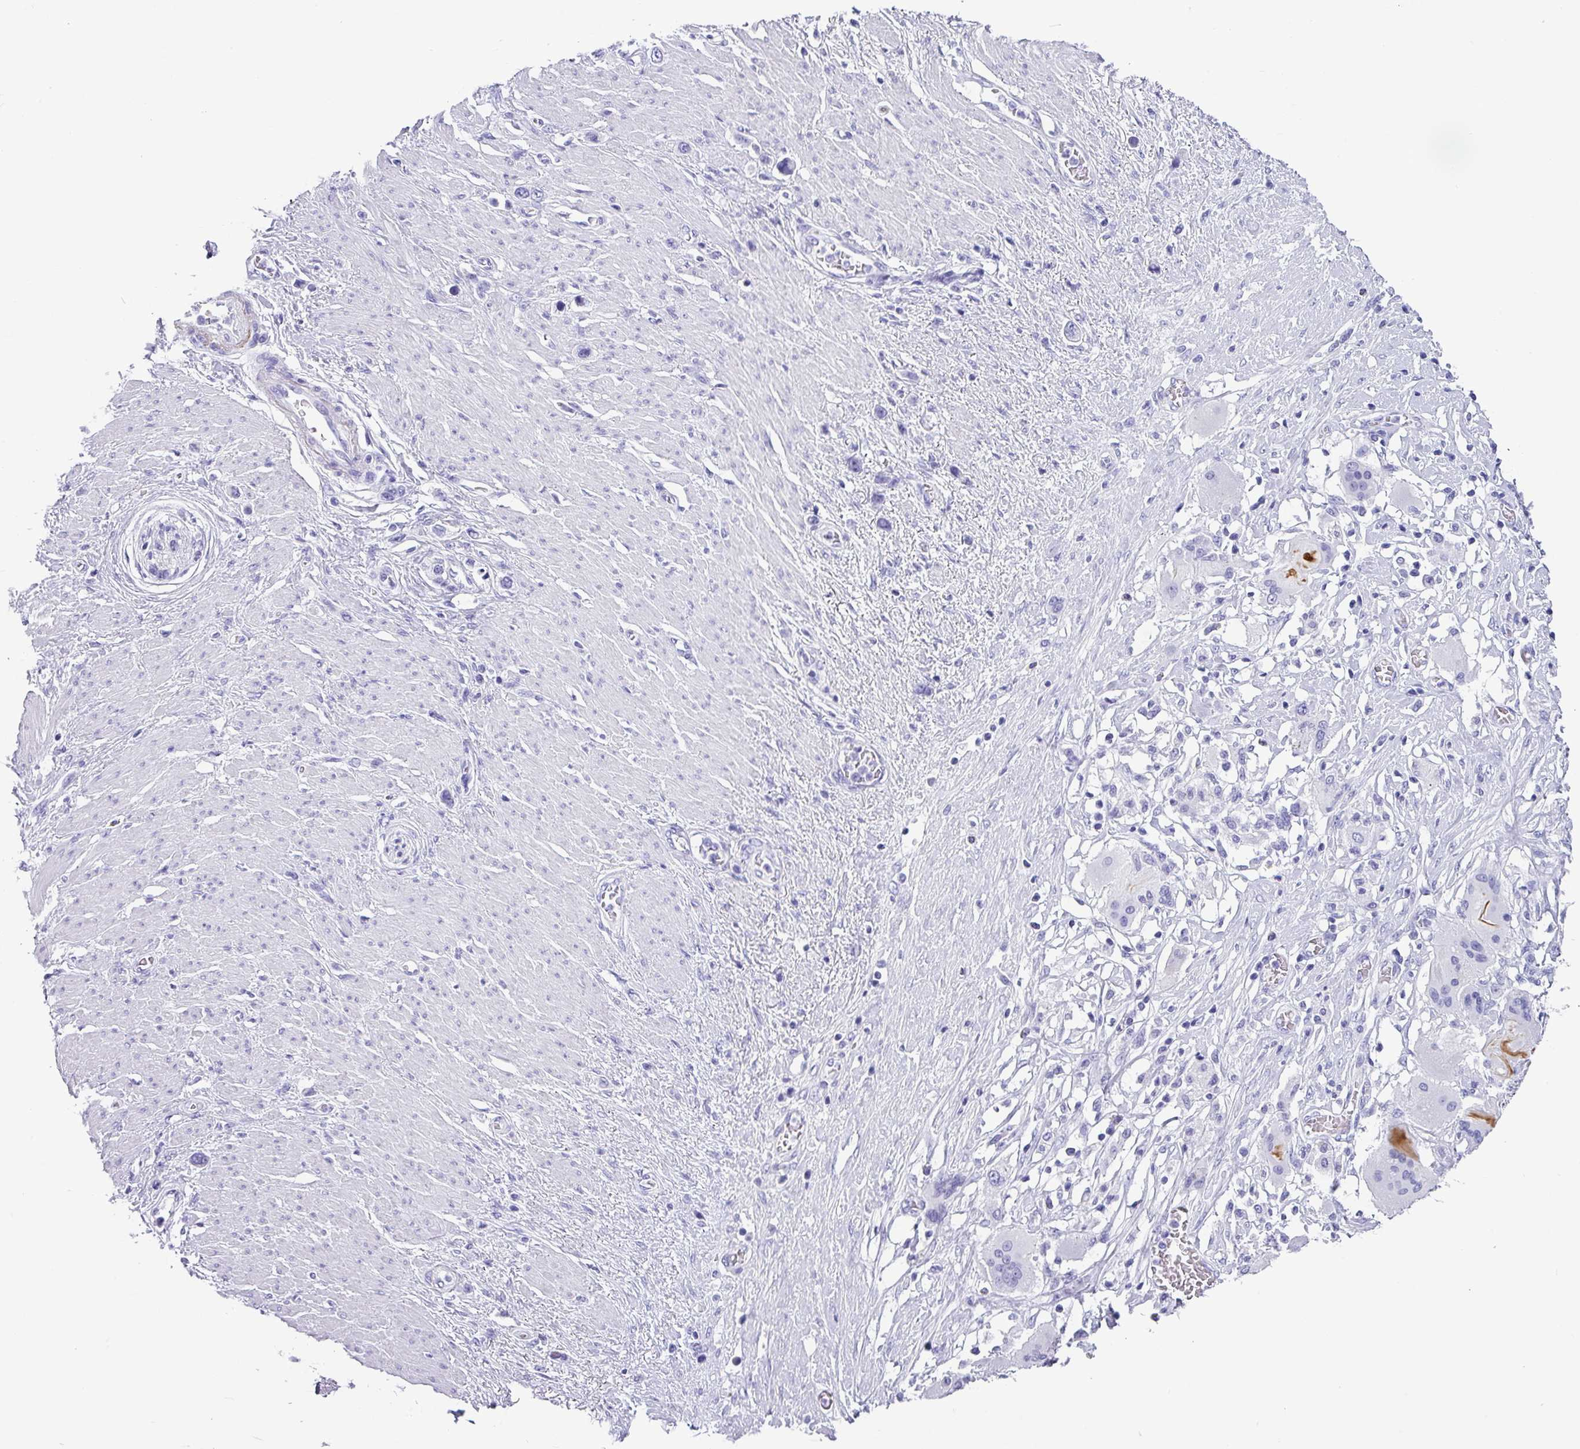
{"staining": {"intensity": "negative", "quantity": "none", "location": "none"}, "tissue": "stomach cancer", "cell_type": "Tumor cells", "image_type": "cancer", "snomed": [{"axis": "morphology", "description": "Adenocarcinoma, NOS"}, {"axis": "morphology", "description": "Adenocarcinoma, High grade"}, {"axis": "topography", "description": "Stomach, upper"}, {"axis": "topography", "description": "Stomach, lower"}], "caption": "An immunohistochemistry (IHC) image of stomach high-grade adenocarcinoma is shown. There is no staining in tumor cells of stomach high-grade adenocarcinoma.", "gene": "ZNF568", "patient": {"sex": "female", "age": 65}}